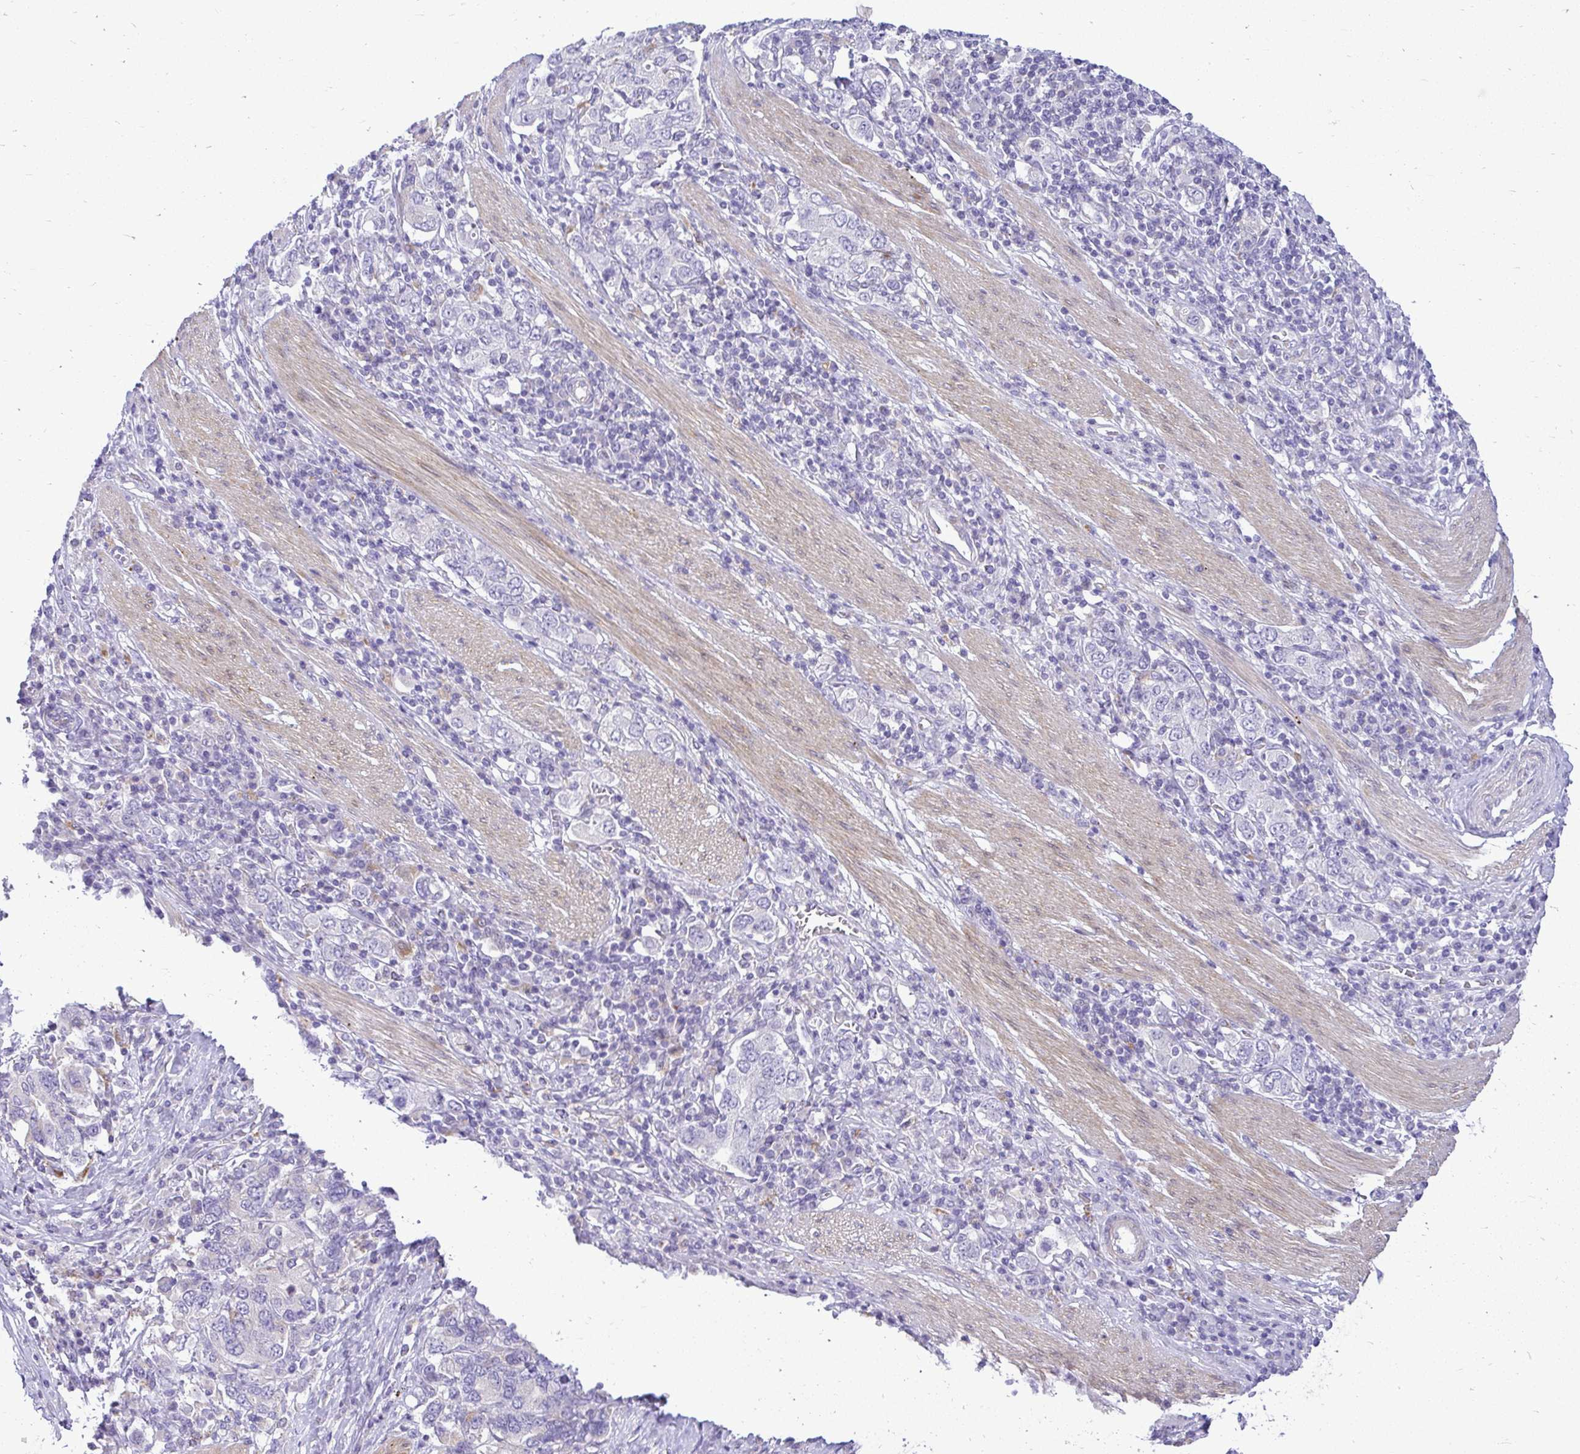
{"staining": {"intensity": "negative", "quantity": "none", "location": "none"}, "tissue": "stomach cancer", "cell_type": "Tumor cells", "image_type": "cancer", "snomed": [{"axis": "morphology", "description": "Adenocarcinoma, NOS"}, {"axis": "topography", "description": "Stomach, upper"}, {"axis": "topography", "description": "Stomach"}], "caption": "IHC micrograph of human stomach cancer (adenocarcinoma) stained for a protein (brown), which shows no staining in tumor cells.", "gene": "PKN3", "patient": {"sex": "male", "age": 62}}